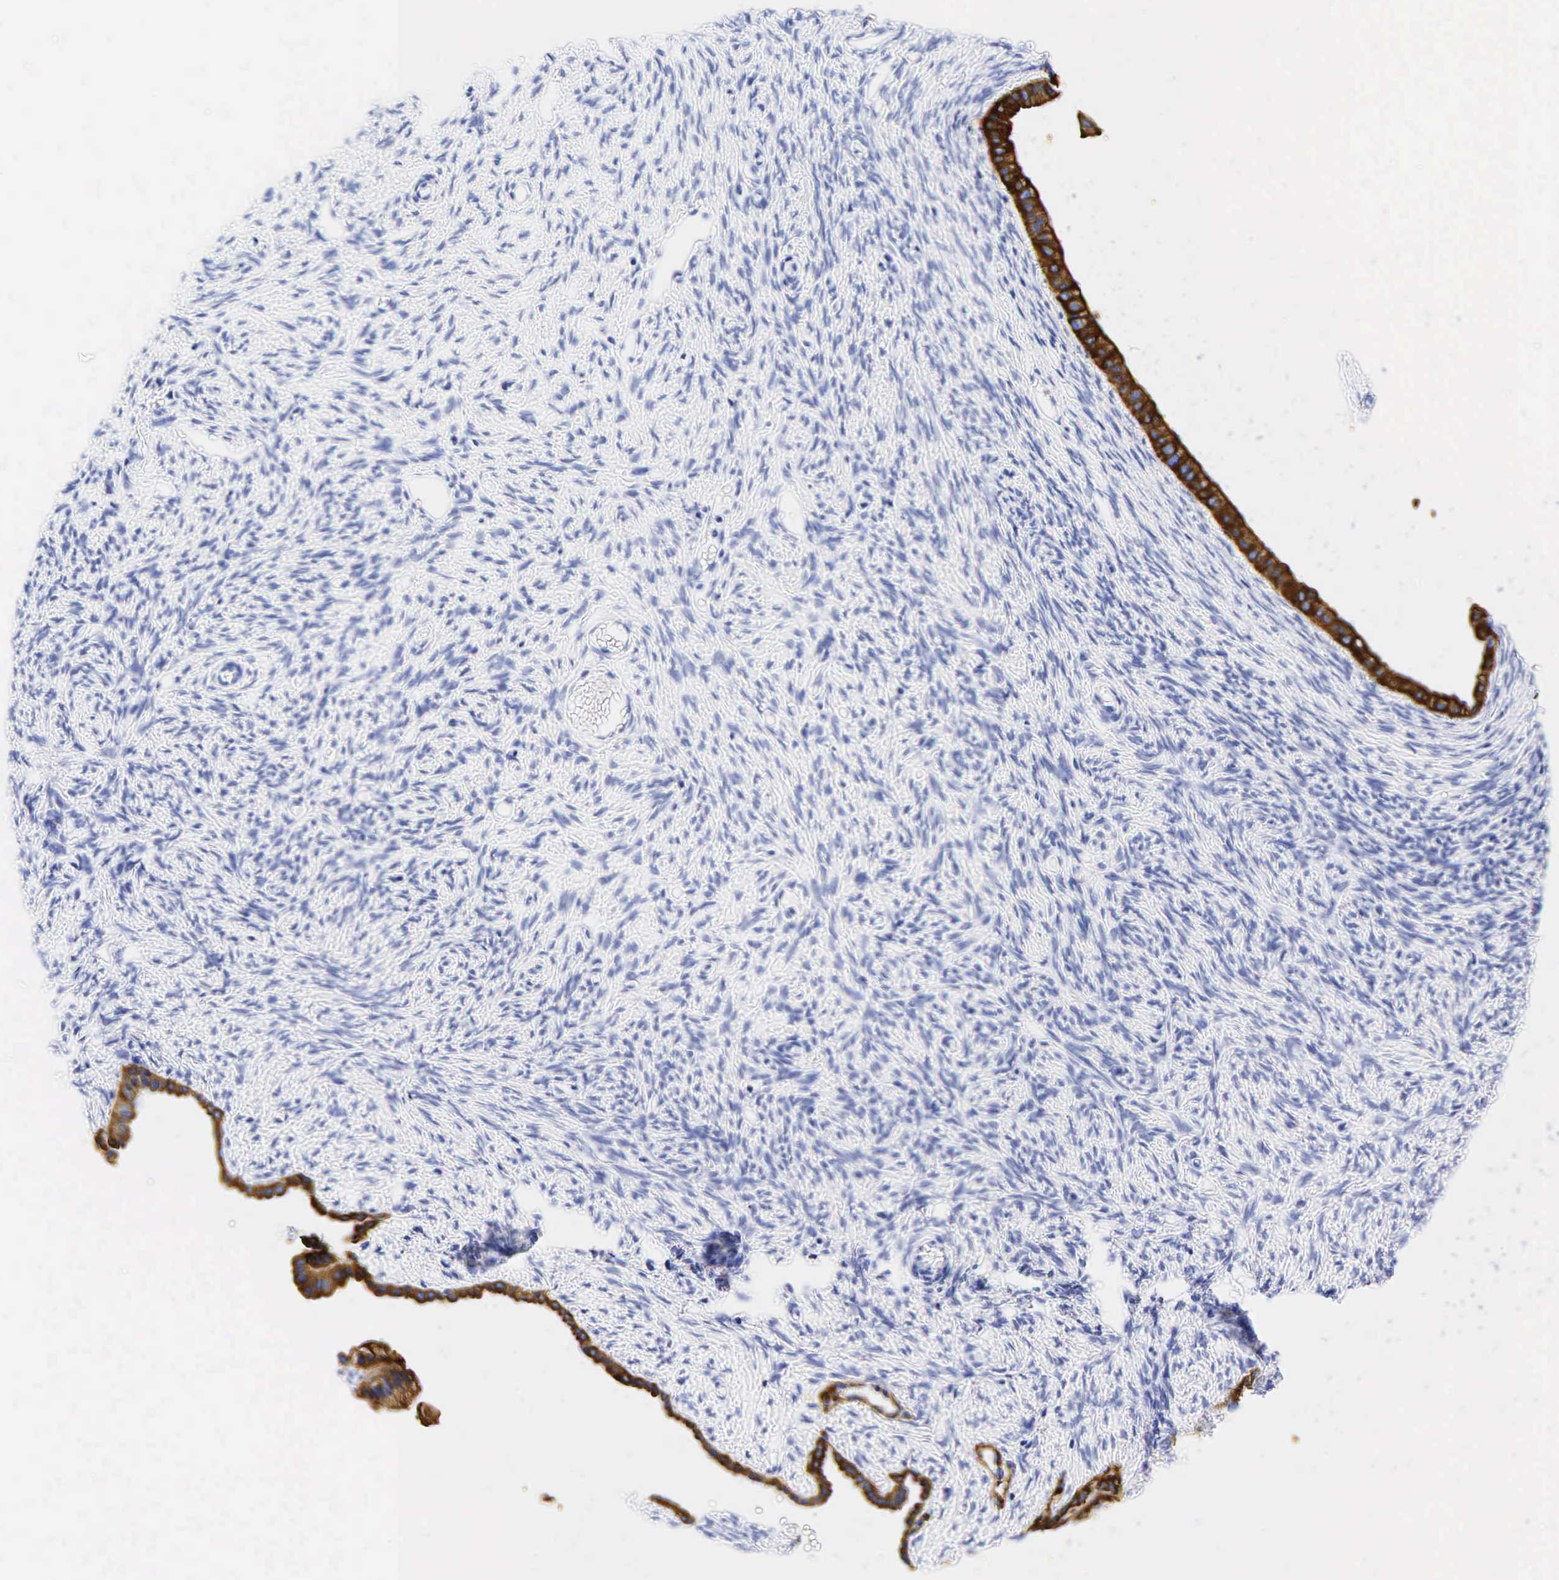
{"staining": {"intensity": "strong", "quantity": ">75%", "location": "cytoplasmic/membranous"}, "tissue": "ovarian cancer", "cell_type": "Tumor cells", "image_type": "cancer", "snomed": [{"axis": "morphology", "description": "Cystadenocarcinoma, mucinous, NOS"}, {"axis": "topography", "description": "Ovary"}], "caption": "An image of ovarian mucinous cystadenocarcinoma stained for a protein reveals strong cytoplasmic/membranous brown staining in tumor cells.", "gene": "KRT19", "patient": {"sex": "female", "age": 57}}